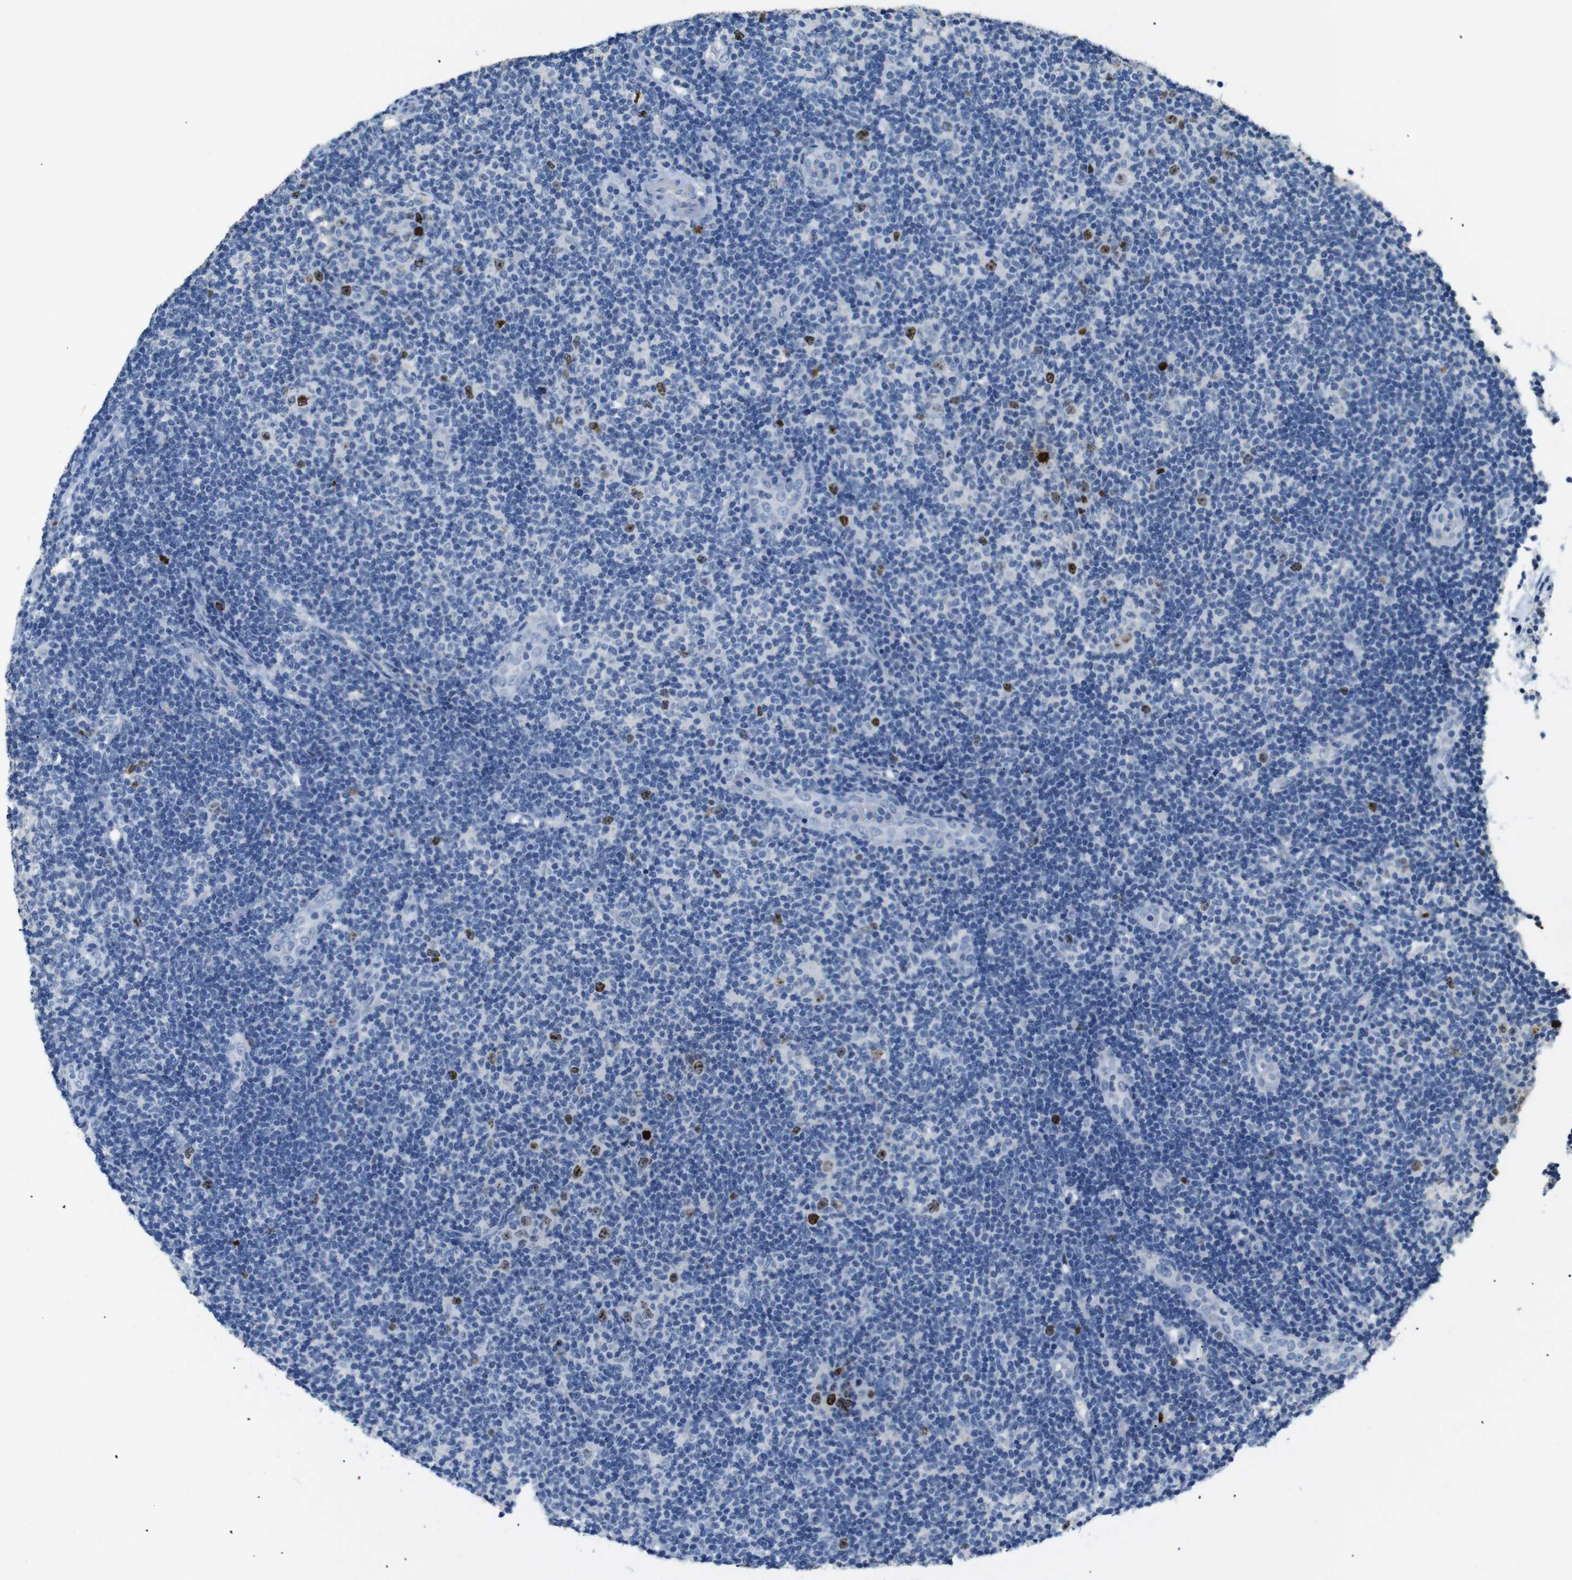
{"staining": {"intensity": "strong", "quantity": "<25%", "location": "nuclear"}, "tissue": "lymphoma", "cell_type": "Tumor cells", "image_type": "cancer", "snomed": [{"axis": "morphology", "description": "Malignant lymphoma, non-Hodgkin's type, Low grade"}, {"axis": "topography", "description": "Lymph node"}], "caption": "Lymphoma stained with a protein marker shows strong staining in tumor cells.", "gene": "INCENP", "patient": {"sex": "male", "age": 83}}